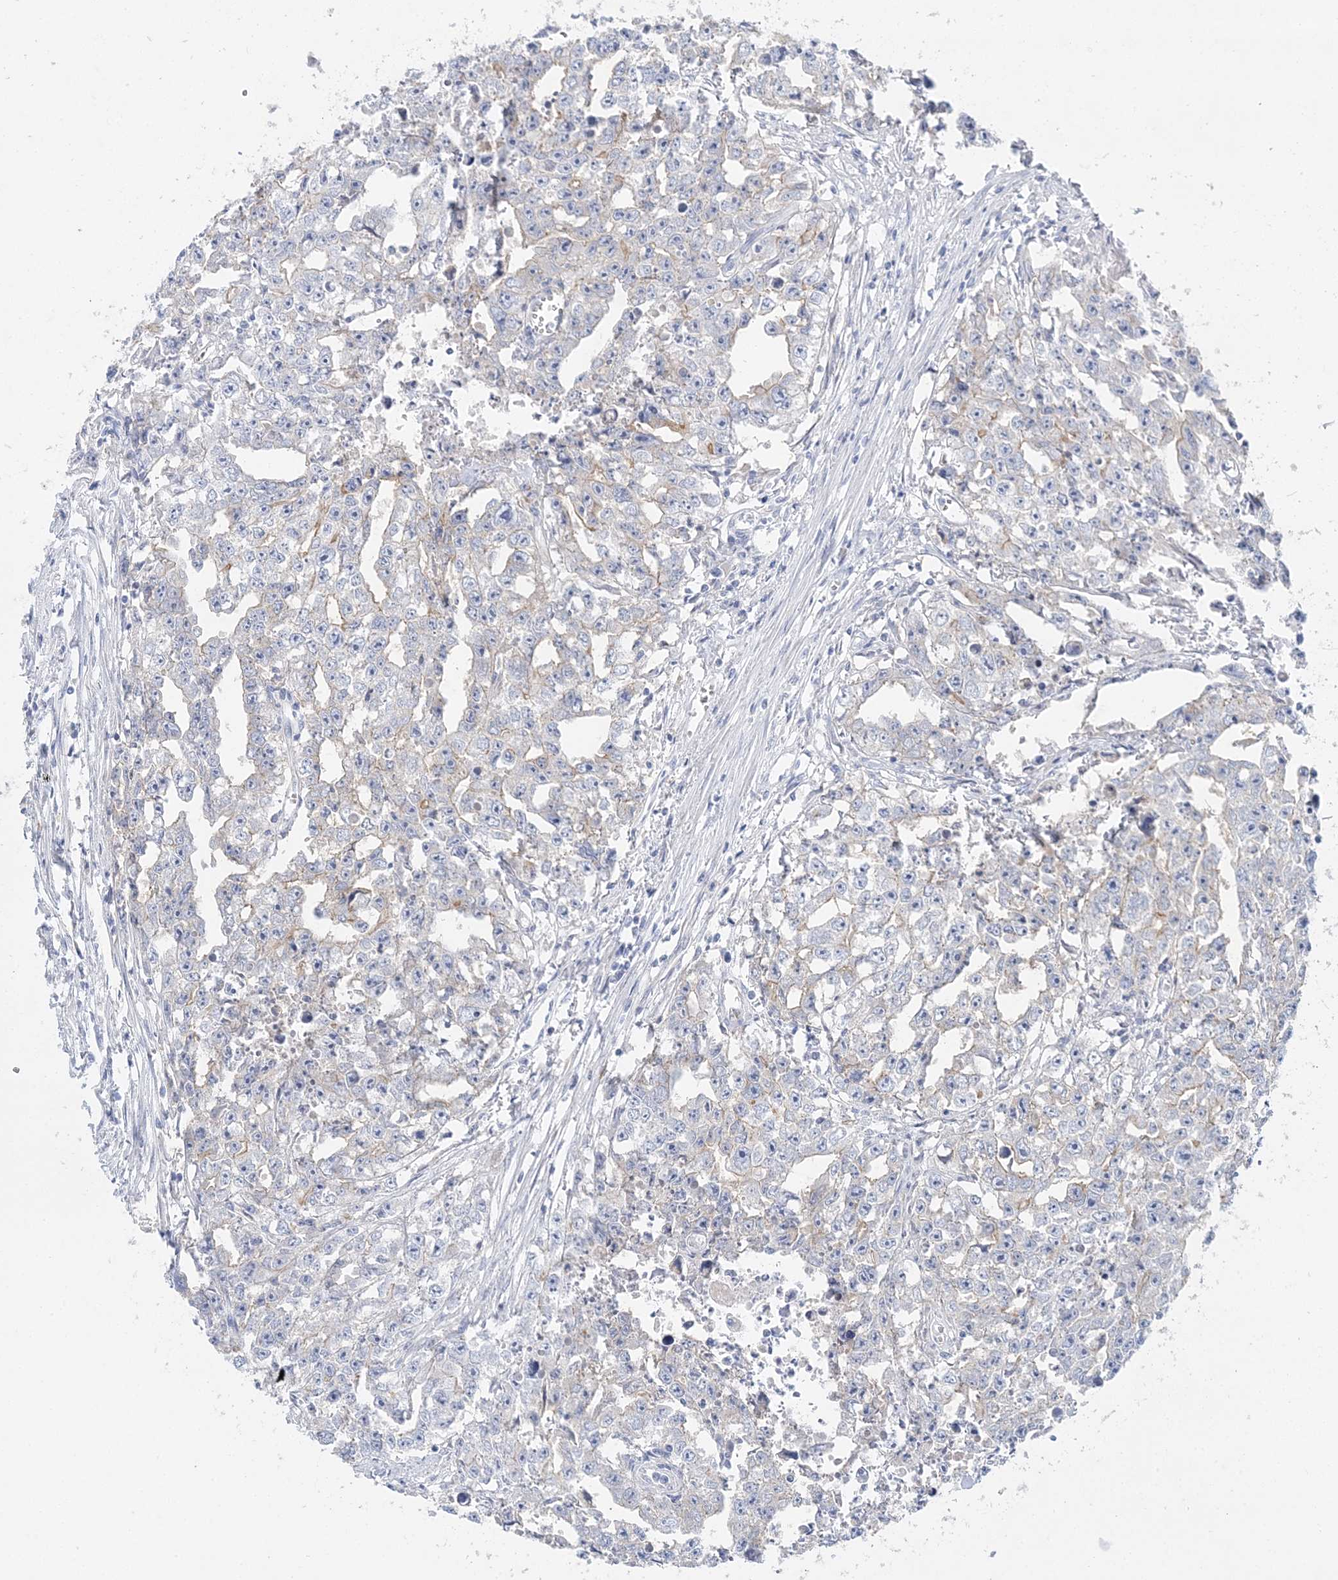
{"staining": {"intensity": "weak", "quantity": "<25%", "location": "cytoplasmic/membranous"}, "tissue": "testis cancer", "cell_type": "Tumor cells", "image_type": "cancer", "snomed": [{"axis": "morphology", "description": "Seminoma, NOS"}, {"axis": "morphology", "description": "Carcinoma, Embryonal, NOS"}, {"axis": "topography", "description": "Testis"}], "caption": "Histopathology image shows no significant protein positivity in tumor cells of testis cancer (embryonal carcinoma).", "gene": "SLC5A6", "patient": {"sex": "male", "age": 43}}